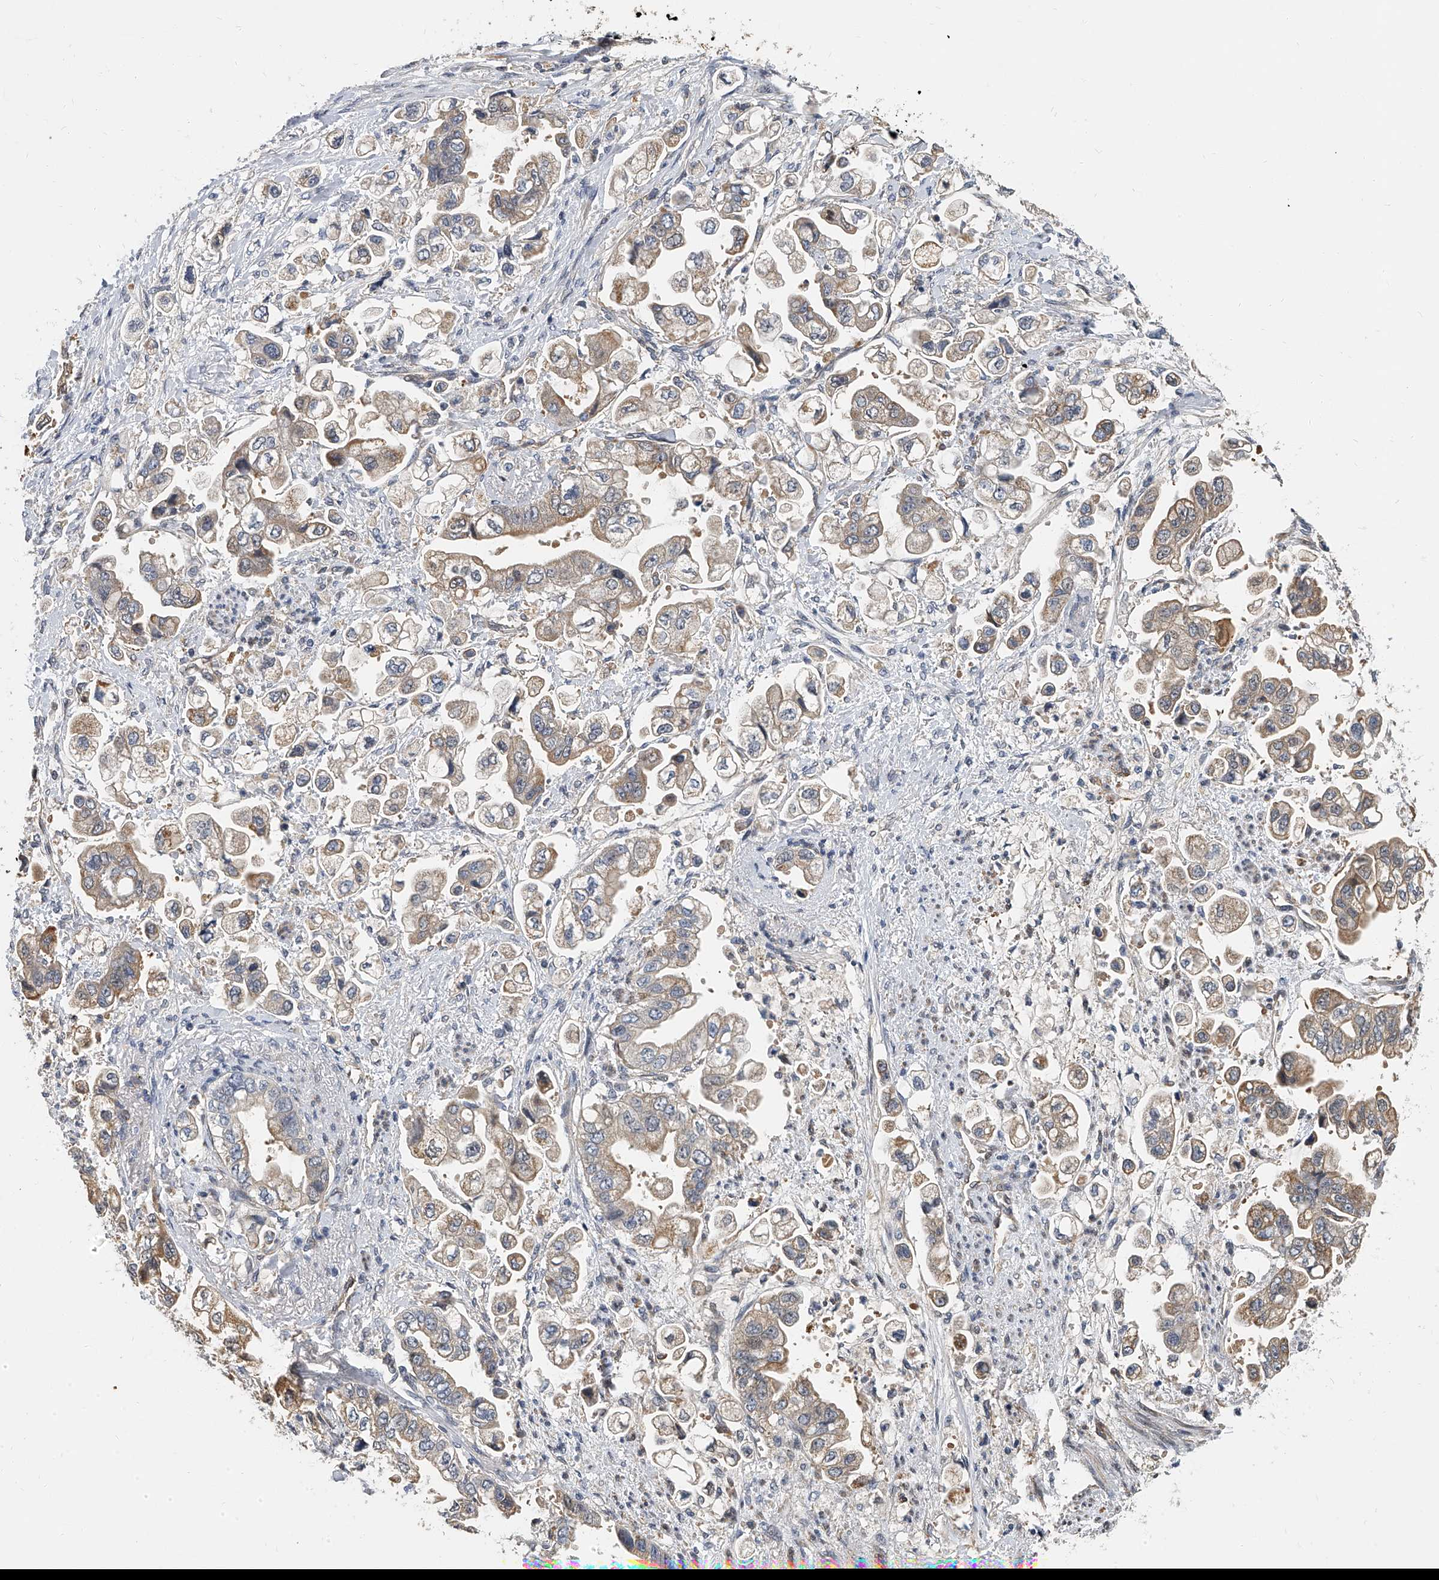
{"staining": {"intensity": "weak", "quantity": "25%-75%", "location": "cytoplasmic/membranous"}, "tissue": "stomach cancer", "cell_type": "Tumor cells", "image_type": "cancer", "snomed": [{"axis": "morphology", "description": "Adenocarcinoma, NOS"}, {"axis": "topography", "description": "Stomach"}], "caption": "Approximately 25%-75% of tumor cells in adenocarcinoma (stomach) exhibit weak cytoplasmic/membranous protein positivity as visualized by brown immunohistochemical staining.", "gene": "CD200", "patient": {"sex": "male", "age": 62}}